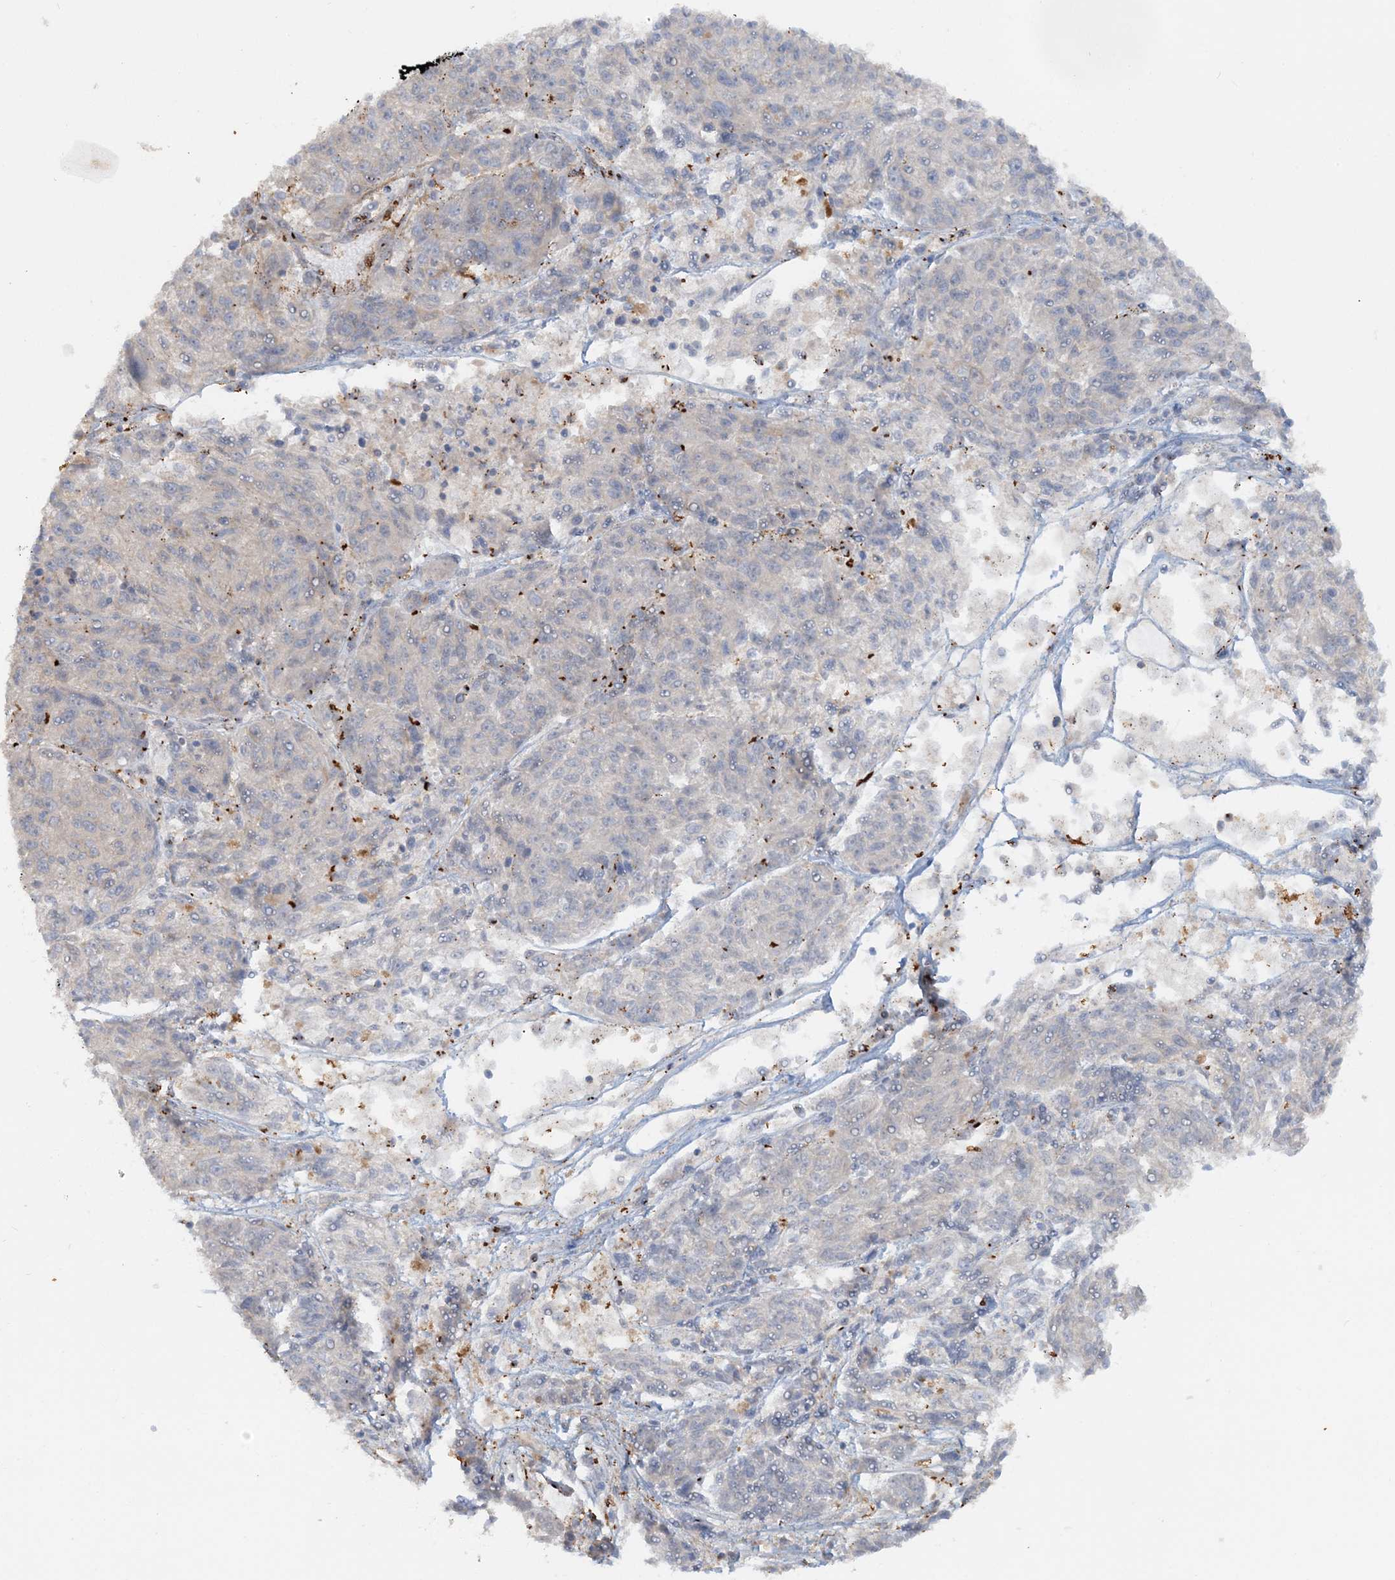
{"staining": {"intensity": "negative", "quantity": "none", "location": "none"}, "tissue": "melanoma", "cell_type": "Tumor cells", "image_type": "cancer", "snomed": [{"axis": "morphology", "description": "Malignant melanoma, NOS"}, {"axis": "topography", "description": "Skin"}], "caption": "Malignant melanoma was stained to show a protein in brown. There is no significant positivity in tumor cells. (DAB (3,3'-diaminobenzidine) IHC, high magnification).", "gene": "DSTN", "patient": {"sex": "male", "age": 53}}